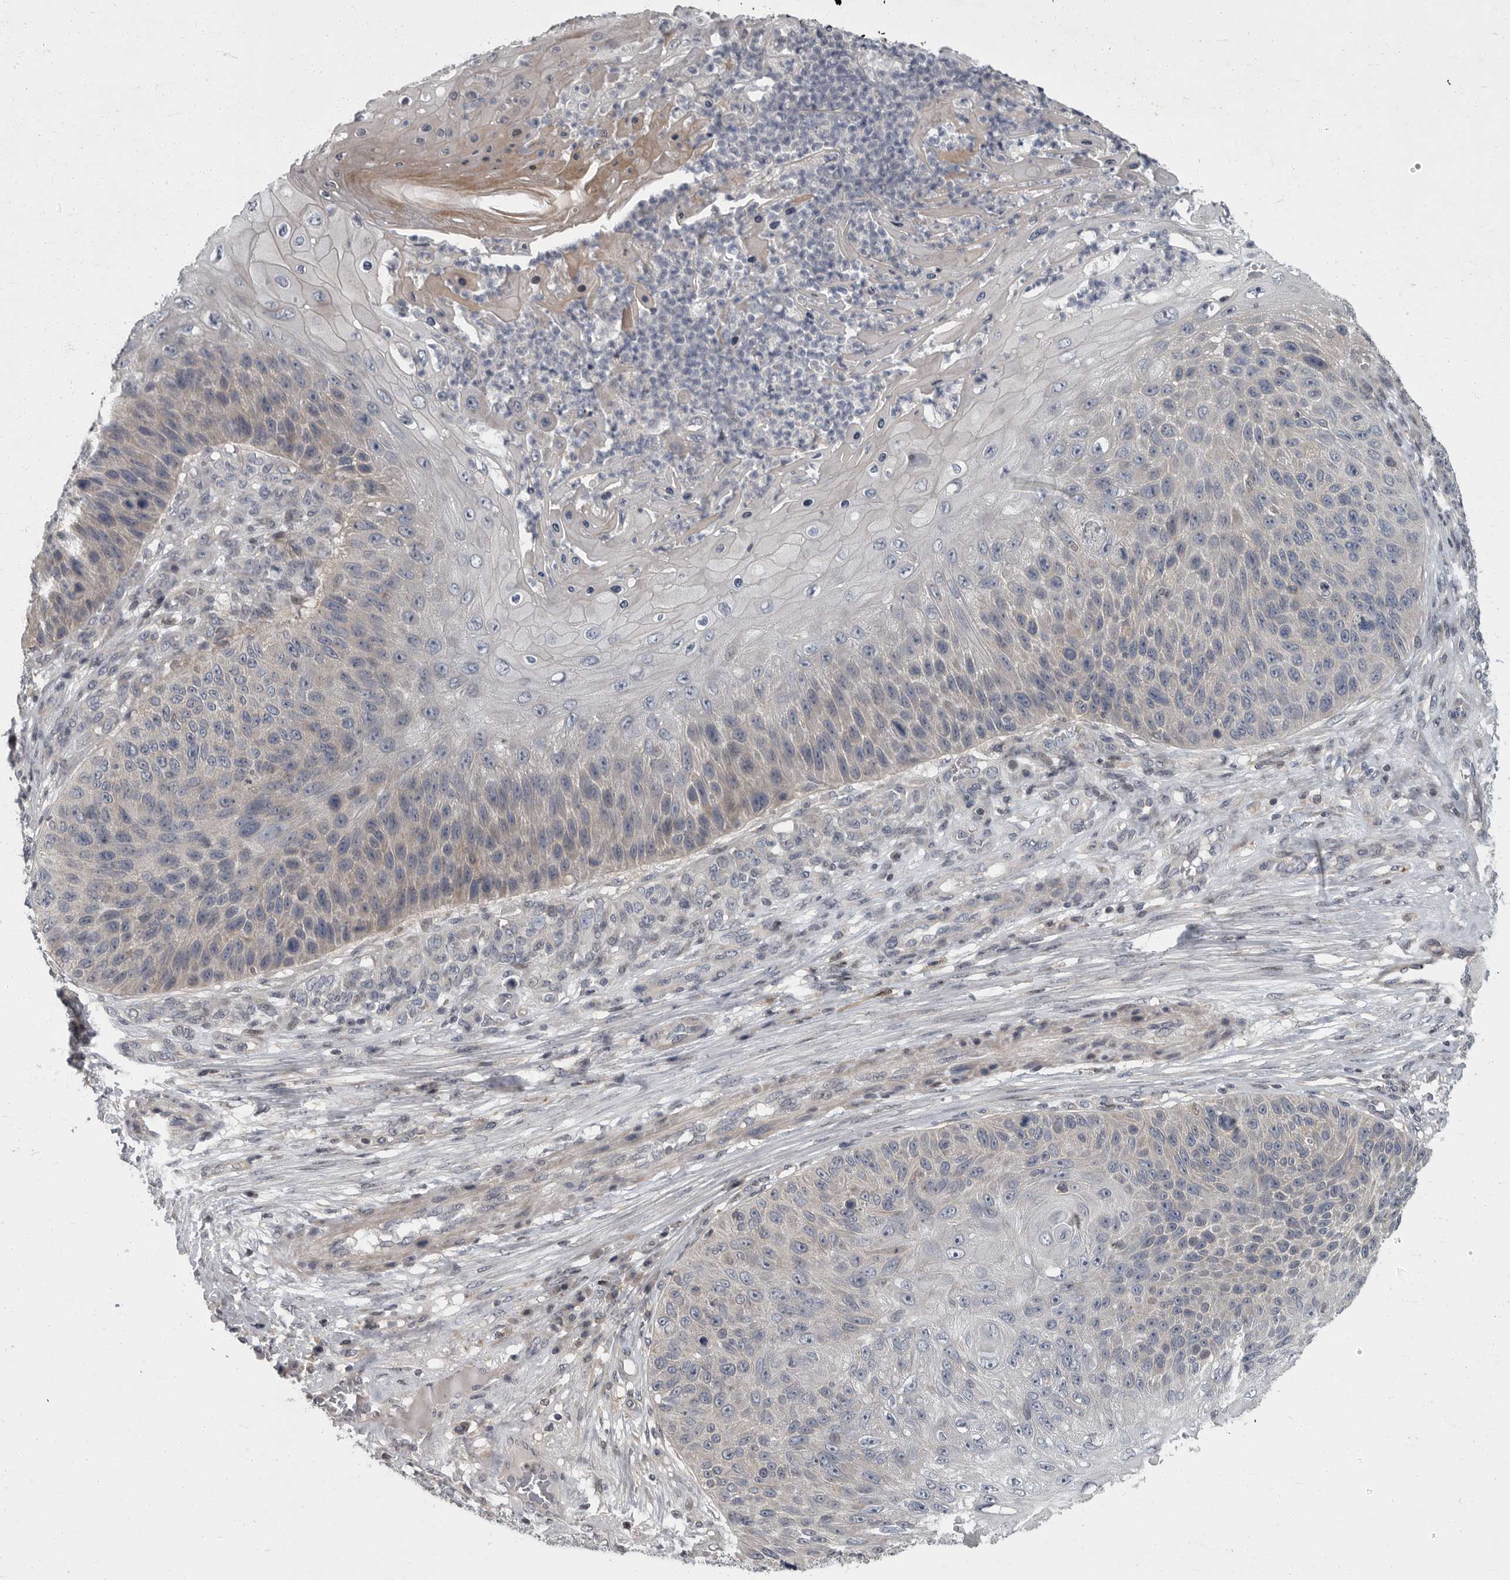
{"staining": {"intensity": "weak", "quantity": "<25%", "location": "cytoplasmic/membranous"}, "tissue": "skin cancer", "cell_type": "Tumor cells", "image_type": "cancer", "snomed": [{"axis": "morphology", "description": "Squamous cell carcinoma, NOS"}, {"axis": "topography", "description": "Skin"}], "caption": "Tumor cells show no significant positivity in skin cancer (squamous cell carcinoma). Brightfield microscopy of immunohistochemistry (IHC) stained with DAB (brown) and hematoxylin (blue), captured at high magnification.", "gene": "PDE7A", "patient": {"sex": "female", "age": 88}}